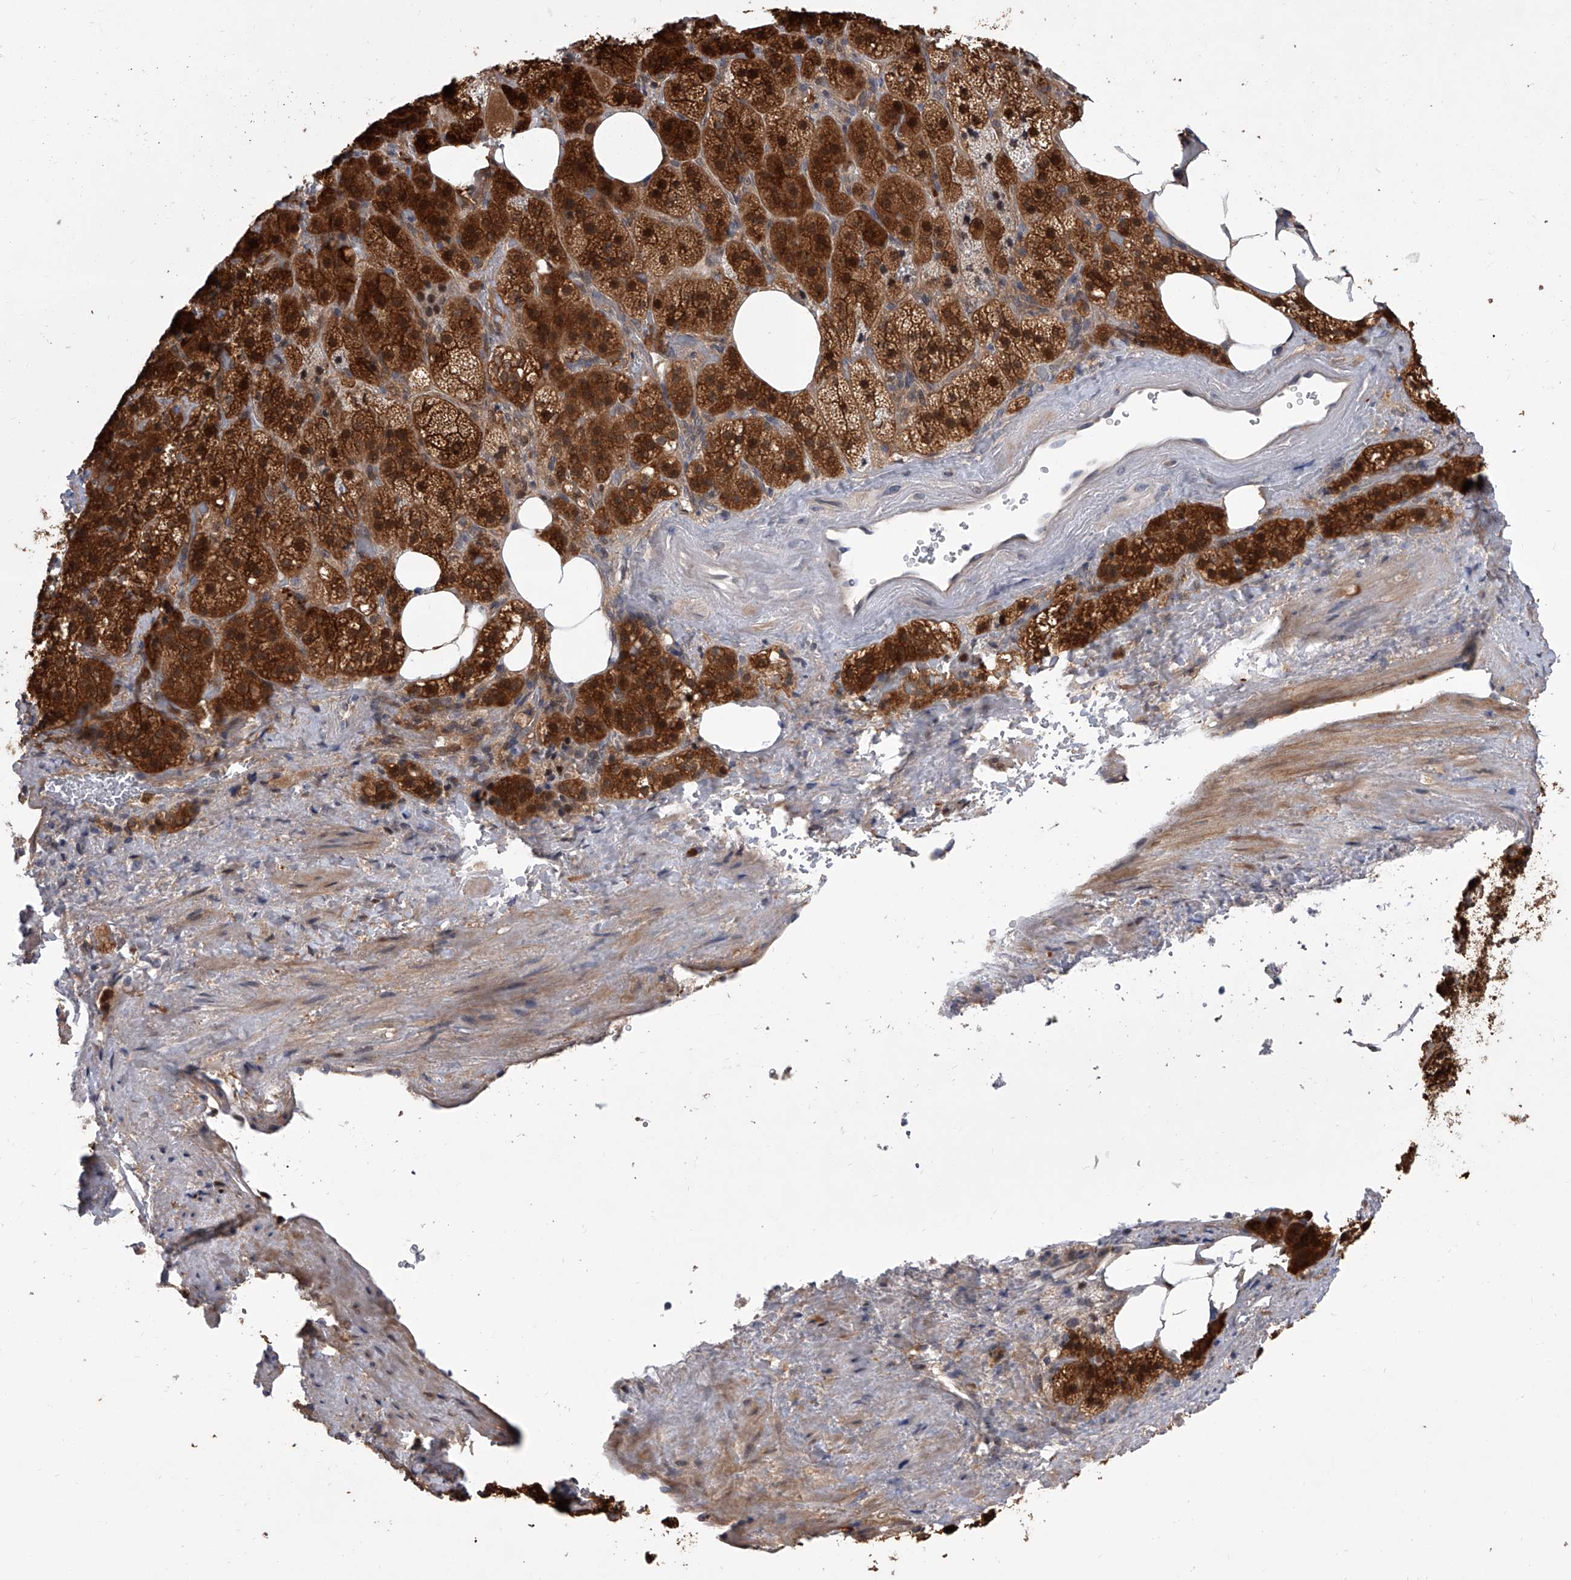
{"staining": {"intensity": "strong", "quantity": ">75%", "location": "cytoplasmic/membranous,nuclear"}, "tissue": "adrenal gland", "cell_type": "Glandular cells", "image_type": "normal", "snomed": [{"axis": "morphology", "description": "Normal tissue, NOS"}, {"axis": "topography", "description": "Adrenal gland"}], "caption": "A high-resolution image shows IHC staining of unremarkable adrenal gland, which exhibits strong cytoplasmic/membranous,nuclear staining in approximately >75% of glandular cells.", "gene": "BHLHE23", "patient": {"sex": "female", "age": 59}}